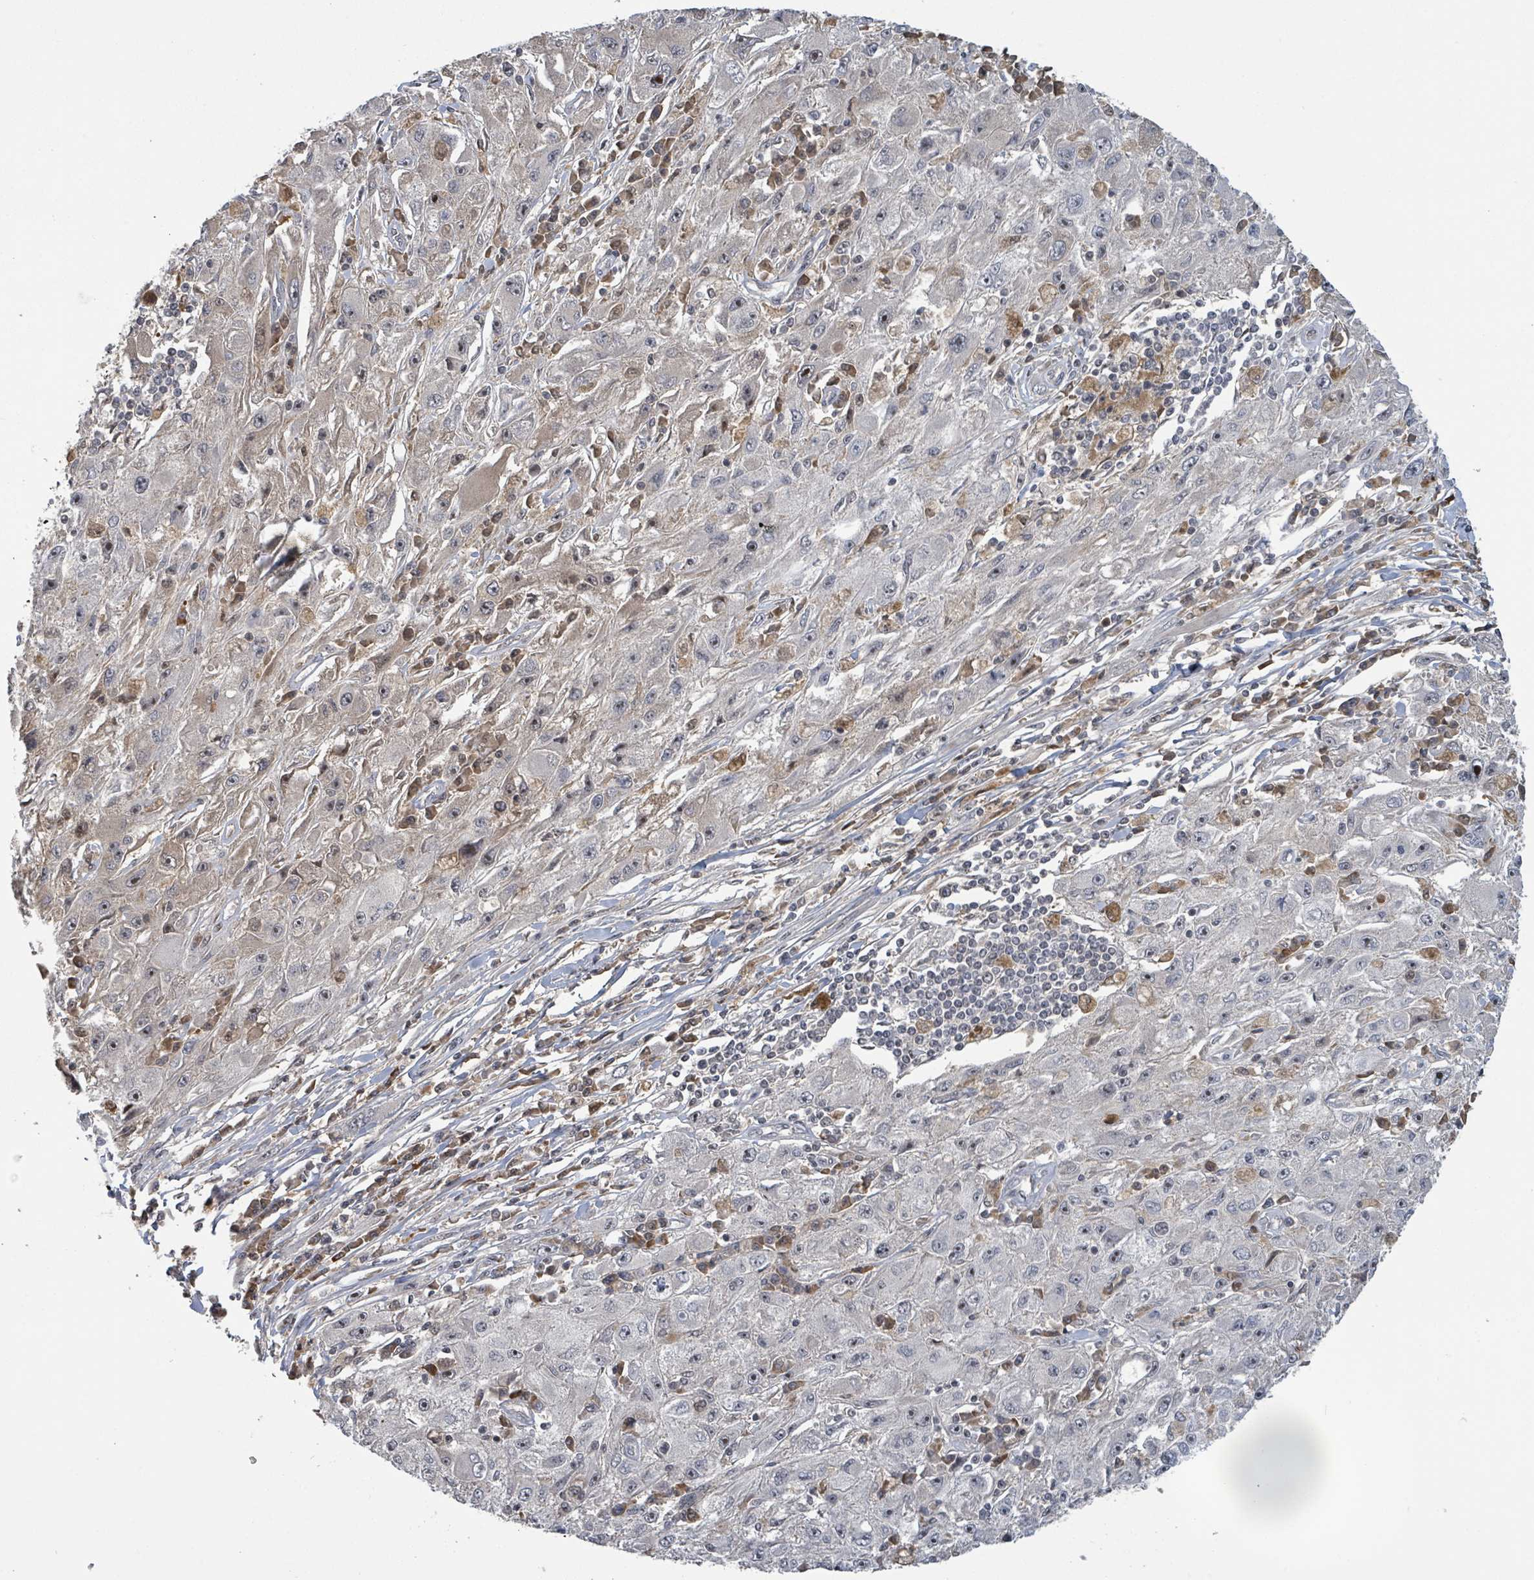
{"staining": {"intensity": "weak", "quantity": "<25%", "location": "nuclear"}, "tissue": "melanoma", "cell_type": "Tumor cells", "image_type": "cancer", "snomed": [{"axis": "morphology", "description": "Malignant melanoma, Metastatic site"}, {"axis": "topography", "description": "Skin"}], "caption": "Immunohistochemistry of human malignant melanoma (metastatic site) displays no staining in tumor cells.", "gene": "ZBTB14", "patient": {"sex": "male", "age": 53}}